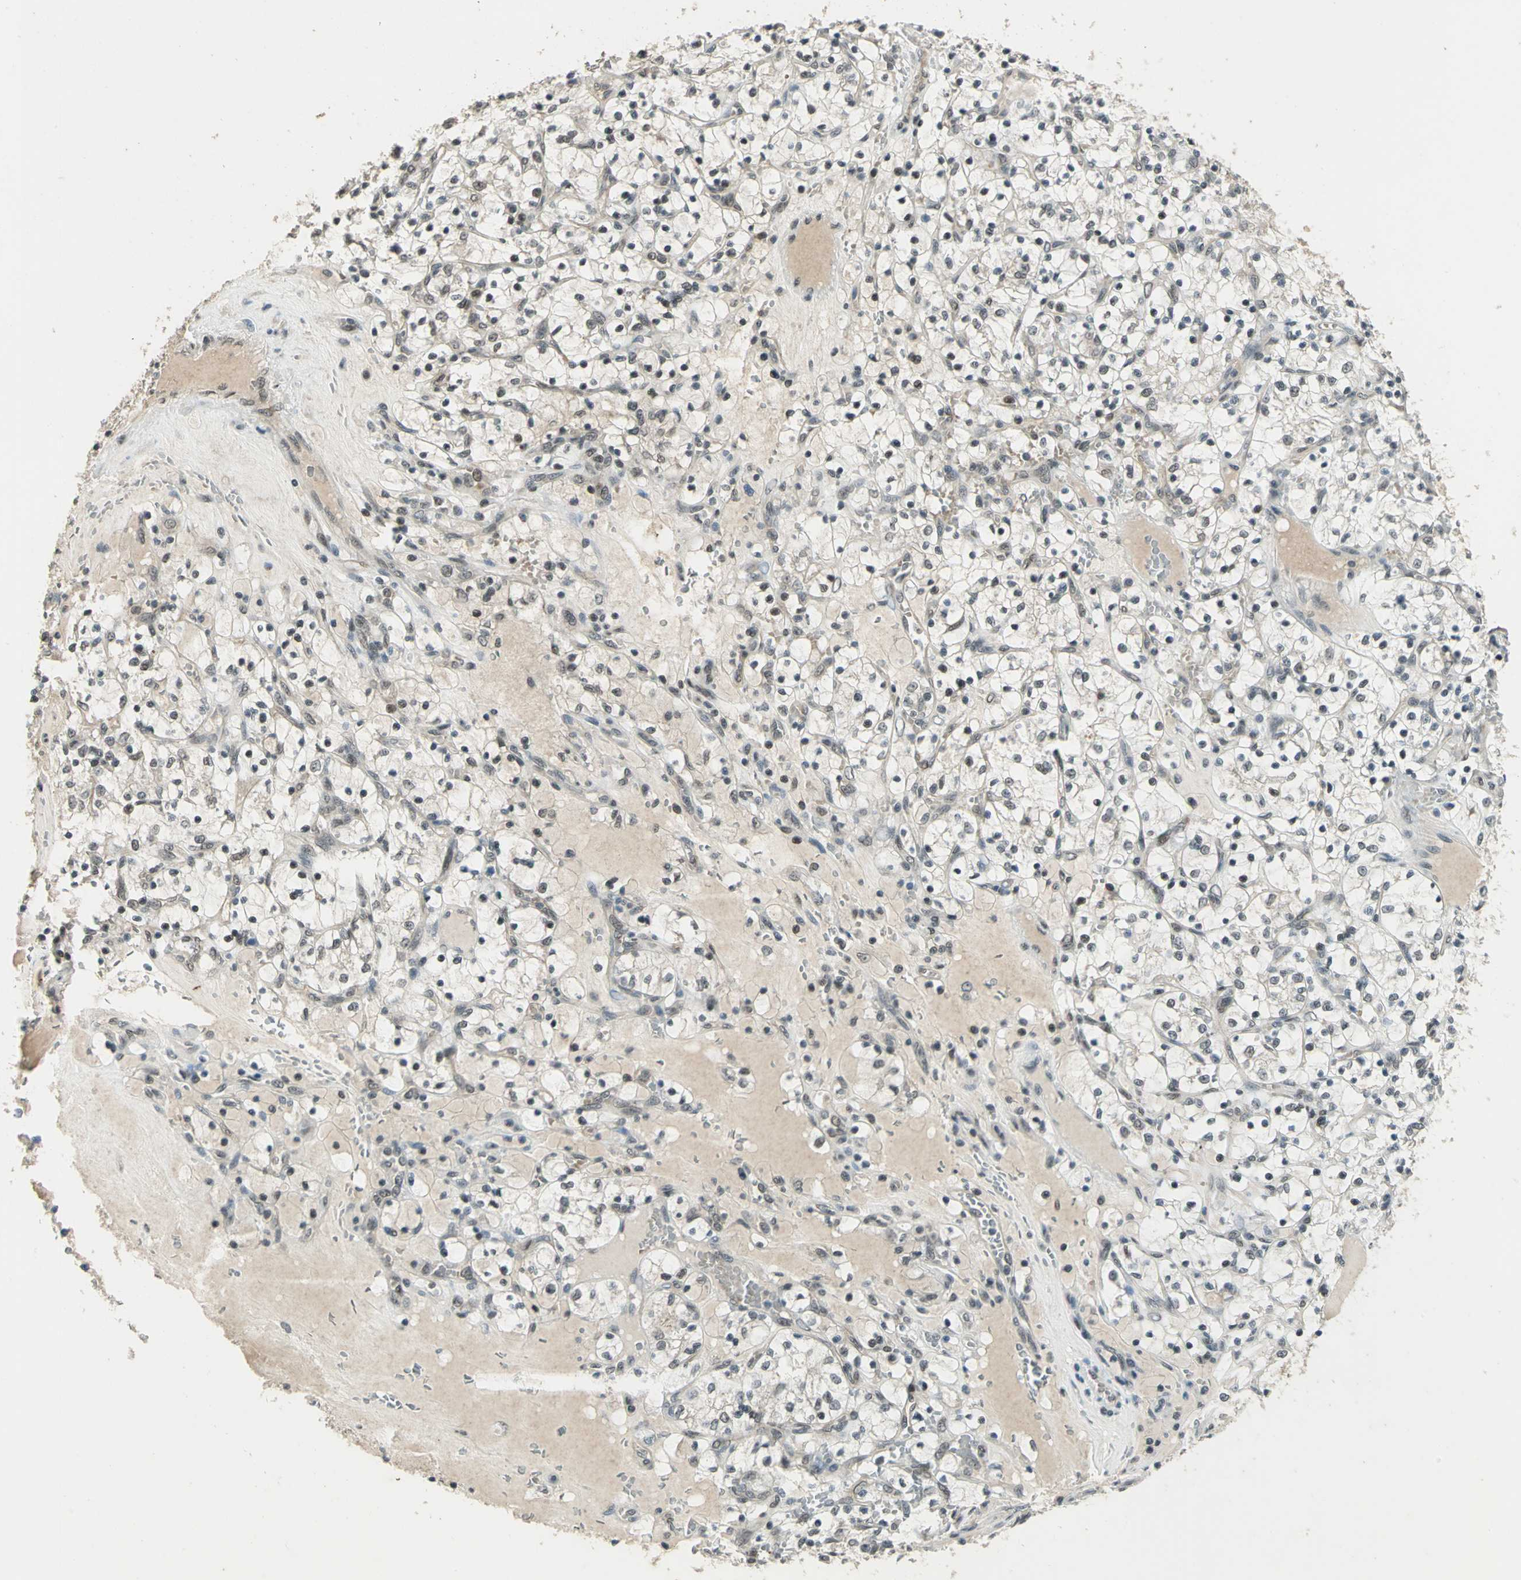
{"staining": {"intensity": "negative", "quantity": "none", "location": "none"}, "tissue": "renal cancer", "cell_type": "Tumor cells", "image_type": "cancer", "snomed": [{"axis": "morphology", "description": "Adenocarcinoma, NOS"}, {"axis": "topography", "description": "Kidney"}], "caption": "Immunohistochemical staining of human renal cancer (adenocarcinoma) exhibits no significant expression in tumor cells. (DAB (3,3'-diaminobenzidine) IHC with hematoxylin counter stain).", "gene": "RAD17", "patient": {"sex": "female", "age": 69}}